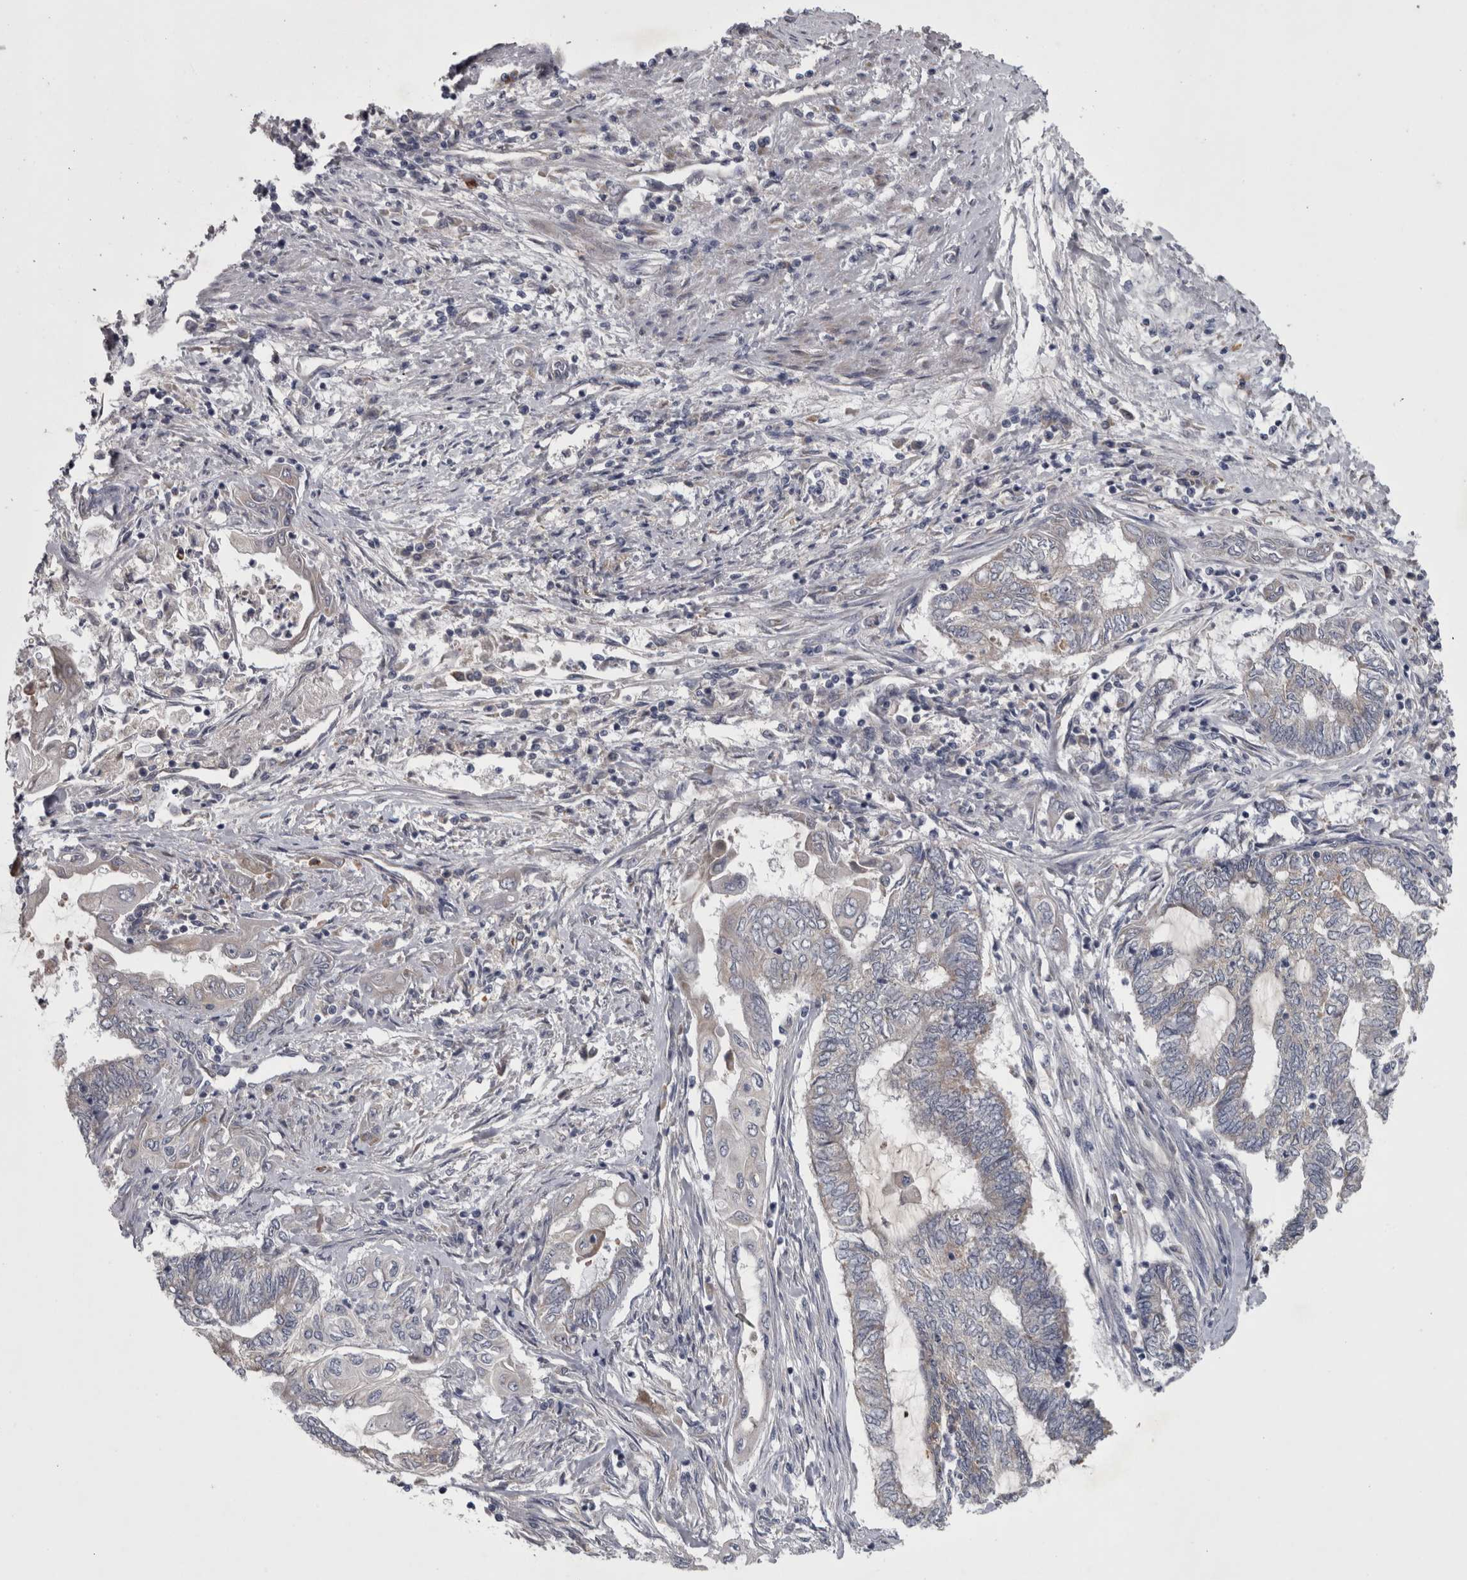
{"staining": {"intensity": "negative", "quantity": "none", "location": "none"}, "tissue": "endometrial cancer", "cell_type": "Tumor cells", "image_type": "cancer", "snomed": [{"axis": "morphology", "description": "Adenocarcinoma, NOS"}, {"axis": "topography", "description": "Uterus"}, {"axis": "topography", "description": "Endometrium"}], "caption": "A high-resolution micrograph shows IHC staining of endometrial cancer (adenocarcinoma), which reveals no significant staining in tumor cells. (Brightfield microscopy of DAB (3,3'-diaminobenzidine) IHC at high magnification).", "gene": "DBT", "patient": {"sex": "female", "age": 70}}